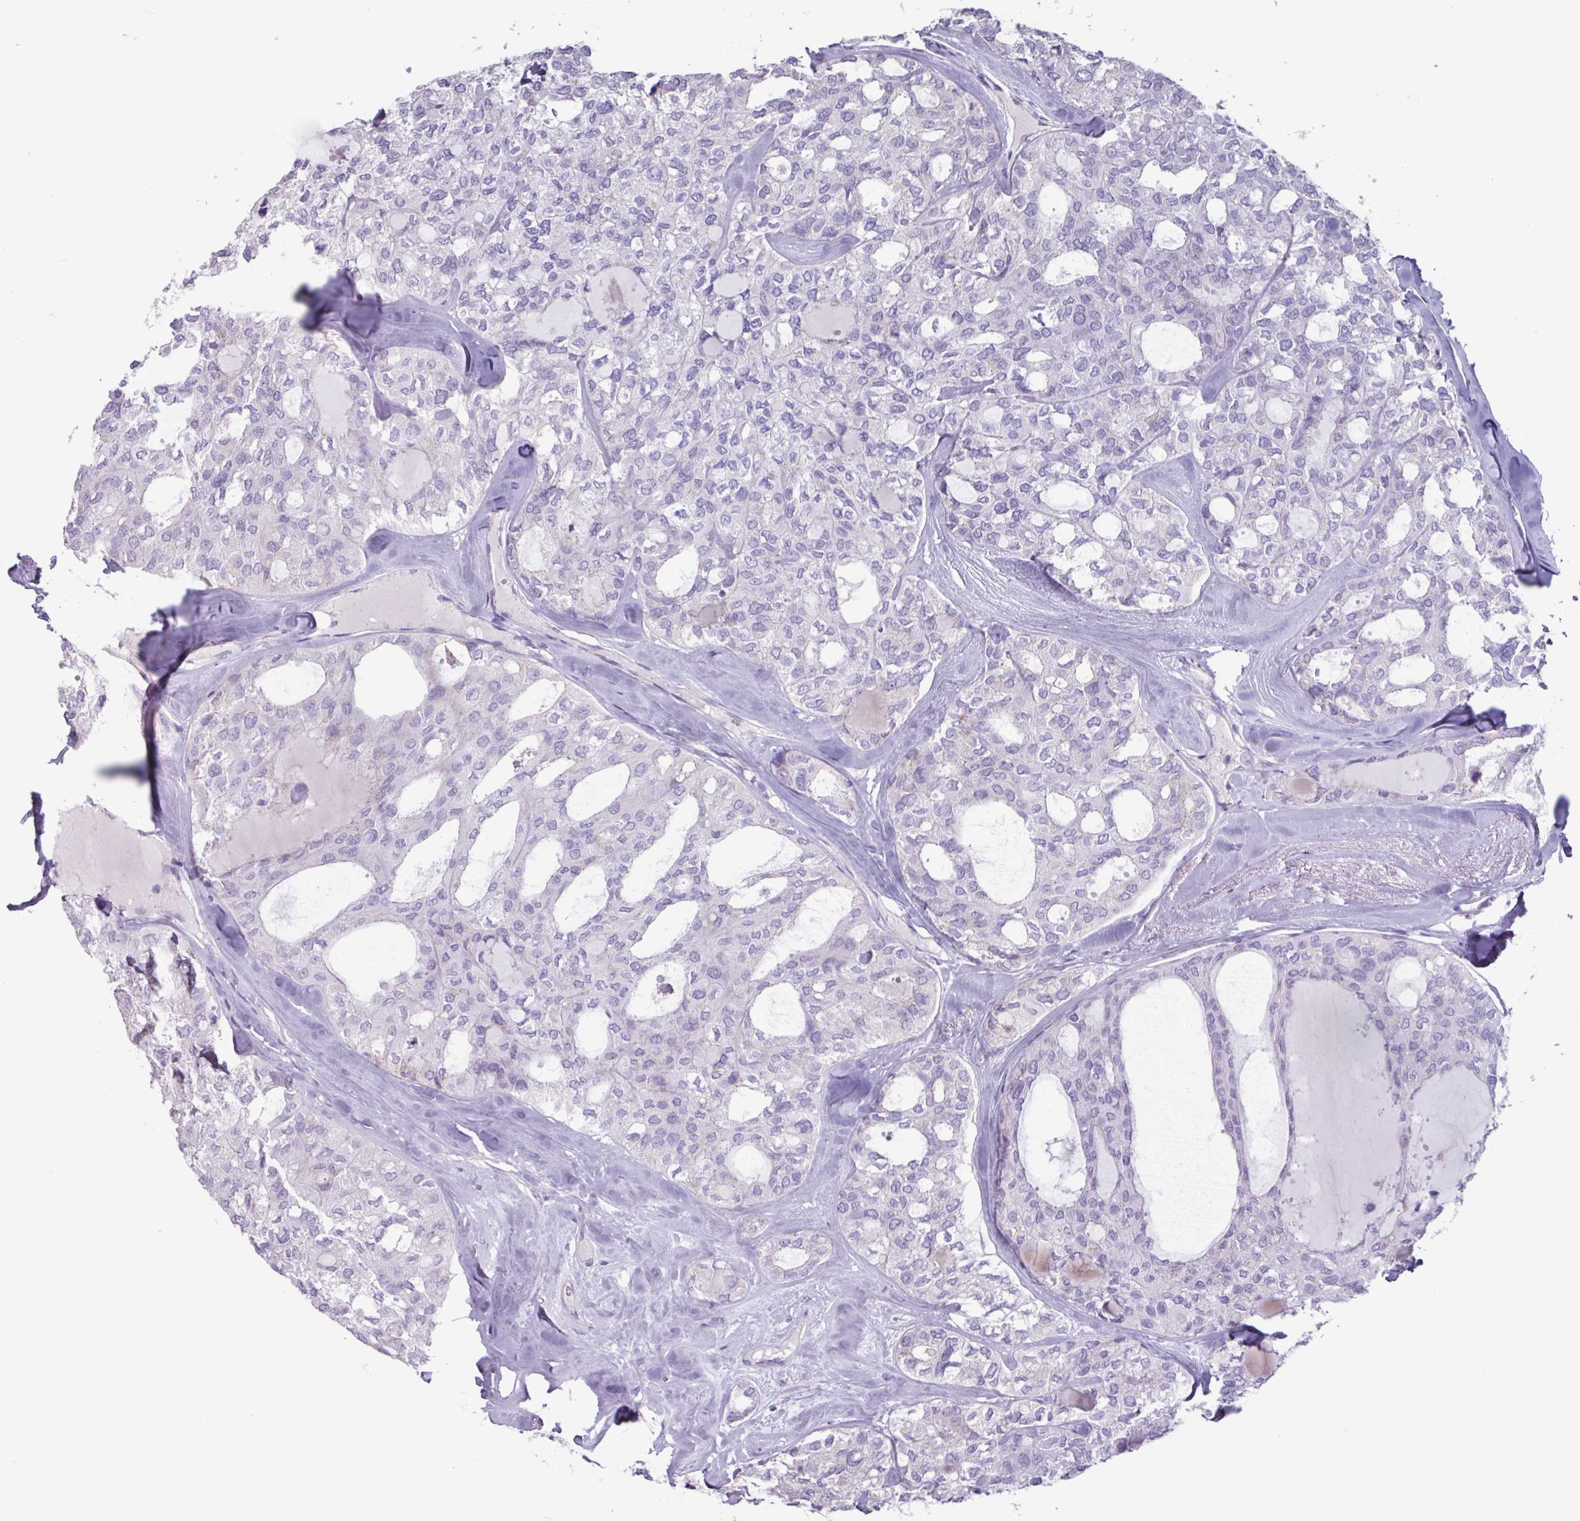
{"staining": {"intensity": "negative", "quantity": "none", "location": "none"}, "tissue": "thyroid cancer", "cell_type": "Tumor cells", "image_type": "cancer", "snomed": [{"axis": "morphology", "description": "Follicular adenoma carcinoma, NOS"}, {"axis": "topography", "description": "Thyroid gland"}], "caption": "High power microscopy micrograph of an immunohistochemistry micrograph of thyroid cancer, revealing no significant positivity in tumor cells.", "gene": "ADGRE1", "patient": {"sex": "male", "age": 75}}